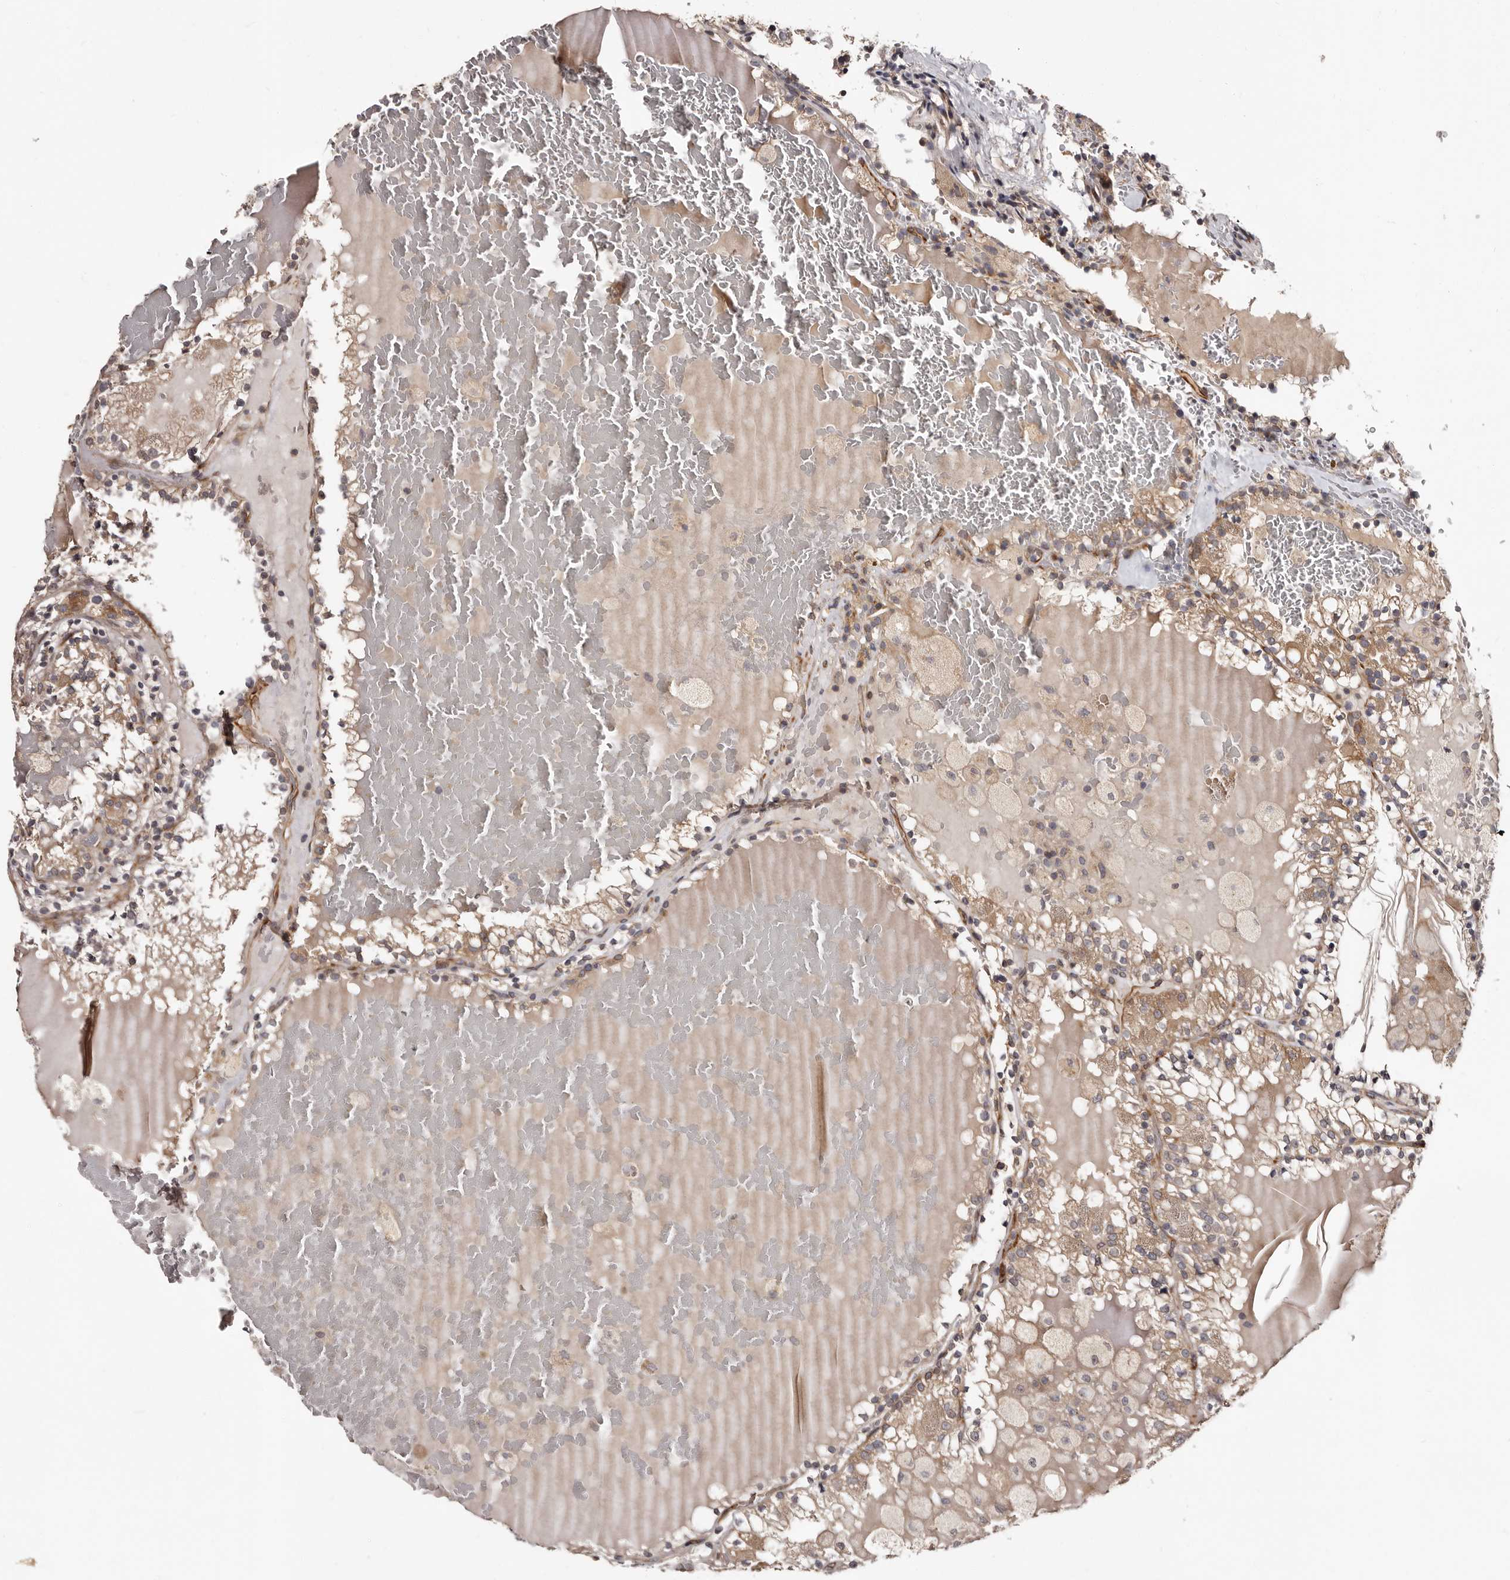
{"staining": {"intensity": "moderate", "quantity": ">75%", "location": "cytoplasmic/membranous"}, "tissue": "renal cancer", "cell_type": "Tumor cells", "image_type": "cancer", "snomed": [{"axis": "morphology", "description": "Adenocarcinoma, NOS"}, {"axis": "topography", "description": "Kidney"}], "caption": "A brown stain labels moderate cytoplasmic/membranous positivity of a protein in human renal cancer tumor cells.", "gene": "TBC1D22B", "patient": {"sex": "female", "age": 56}}